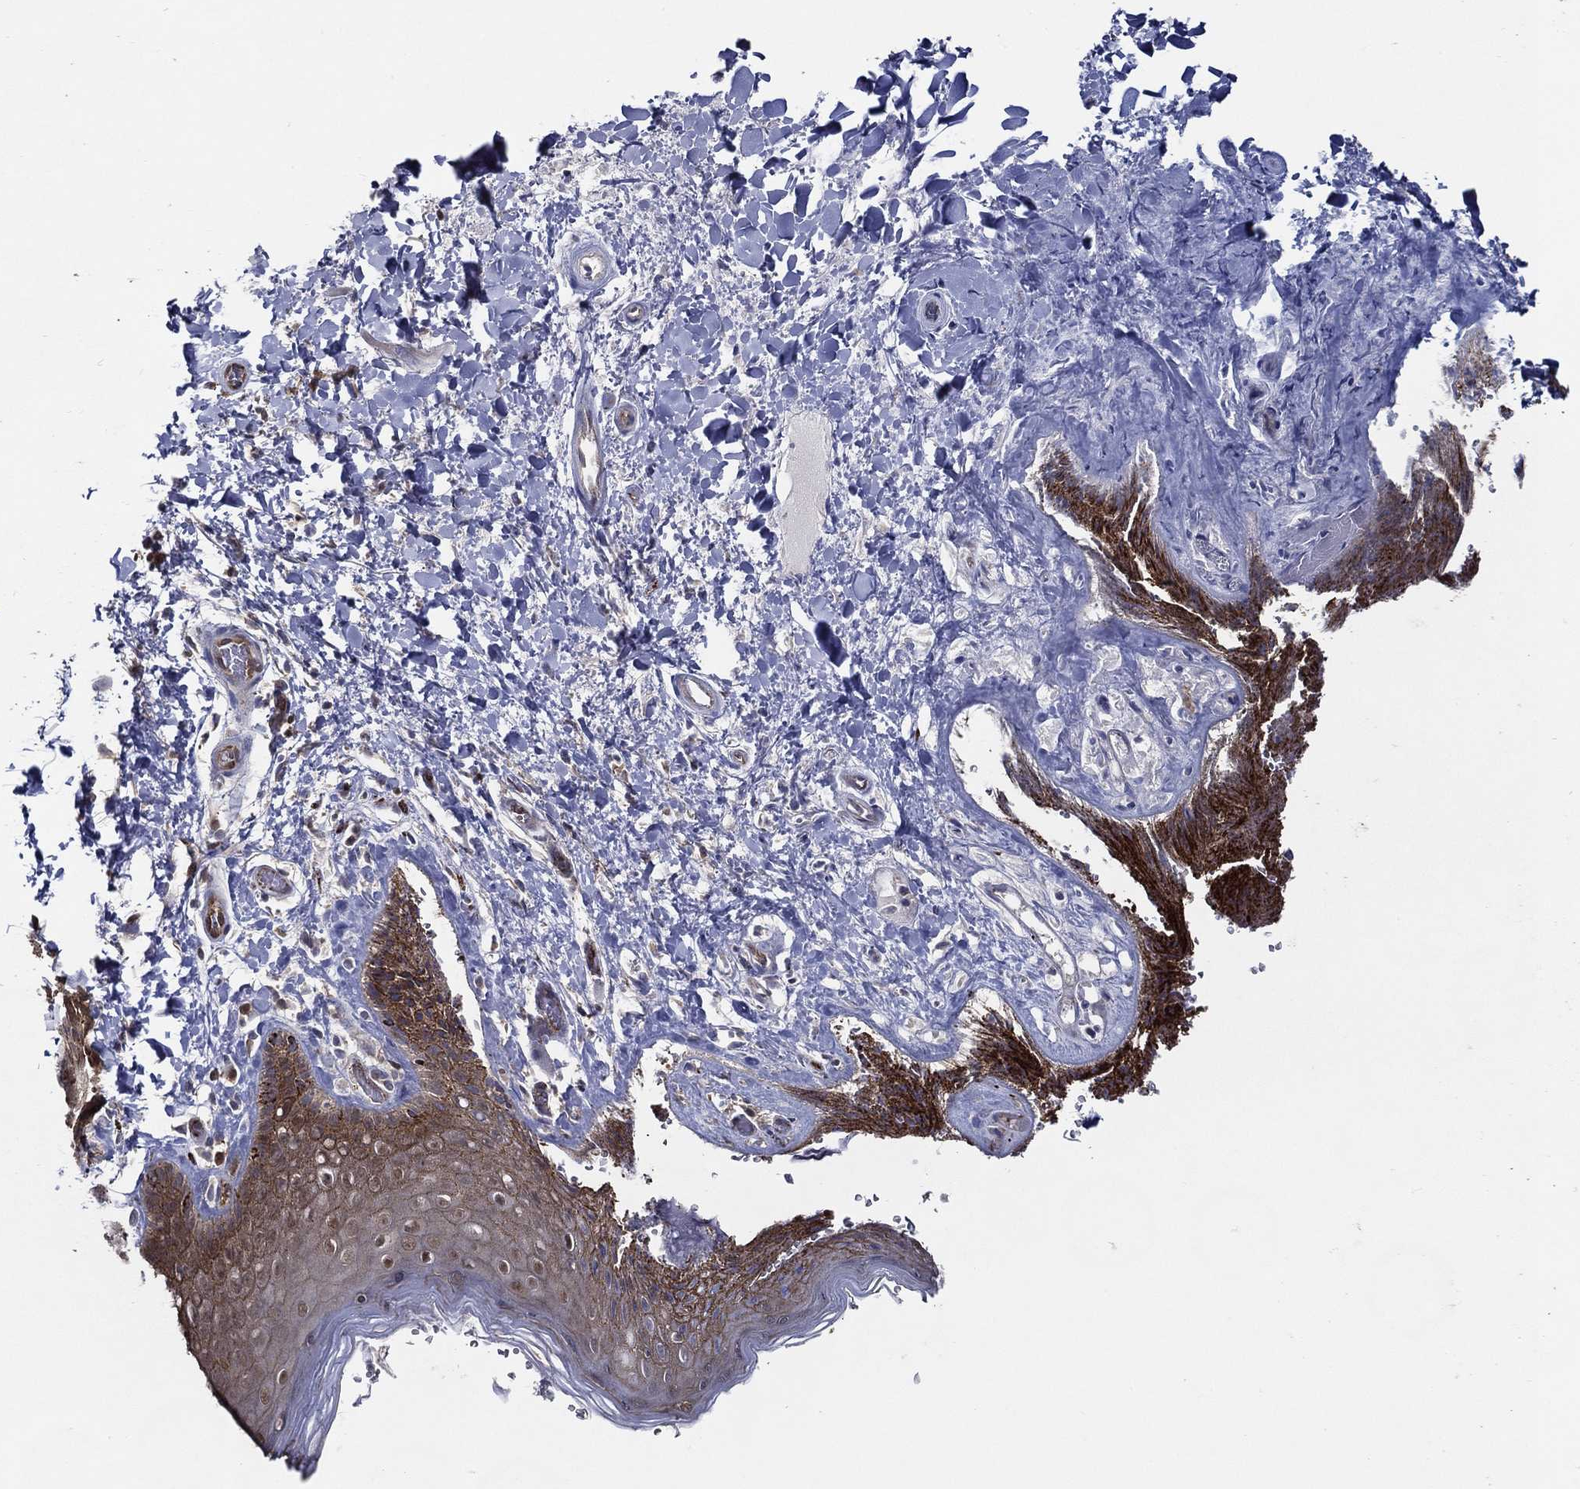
{"staining": {"intensity": "moderate", "quantity": "<25%", "location": "cytoplasmic/membranous,nuclear"}, "tissue": "skin", "cell_type": "Epidermal cells", "image_type": "normal", "snomed": [{"axis": "morphology", "description": "Normal tissue, NOS"}, {"axis": "topography", "description": "Anal"}], "caption": "Immunohistochemistry (IHC) micrograph of unremarkable skin stained for a protein (brown), which displays low levels of moderate cytoplasmic/membranous,nuclear positivity in approximately <25% of epidermal cells.", "gene": "ARHGAP11A", "patient": {"sex": "male", "age": 36}}